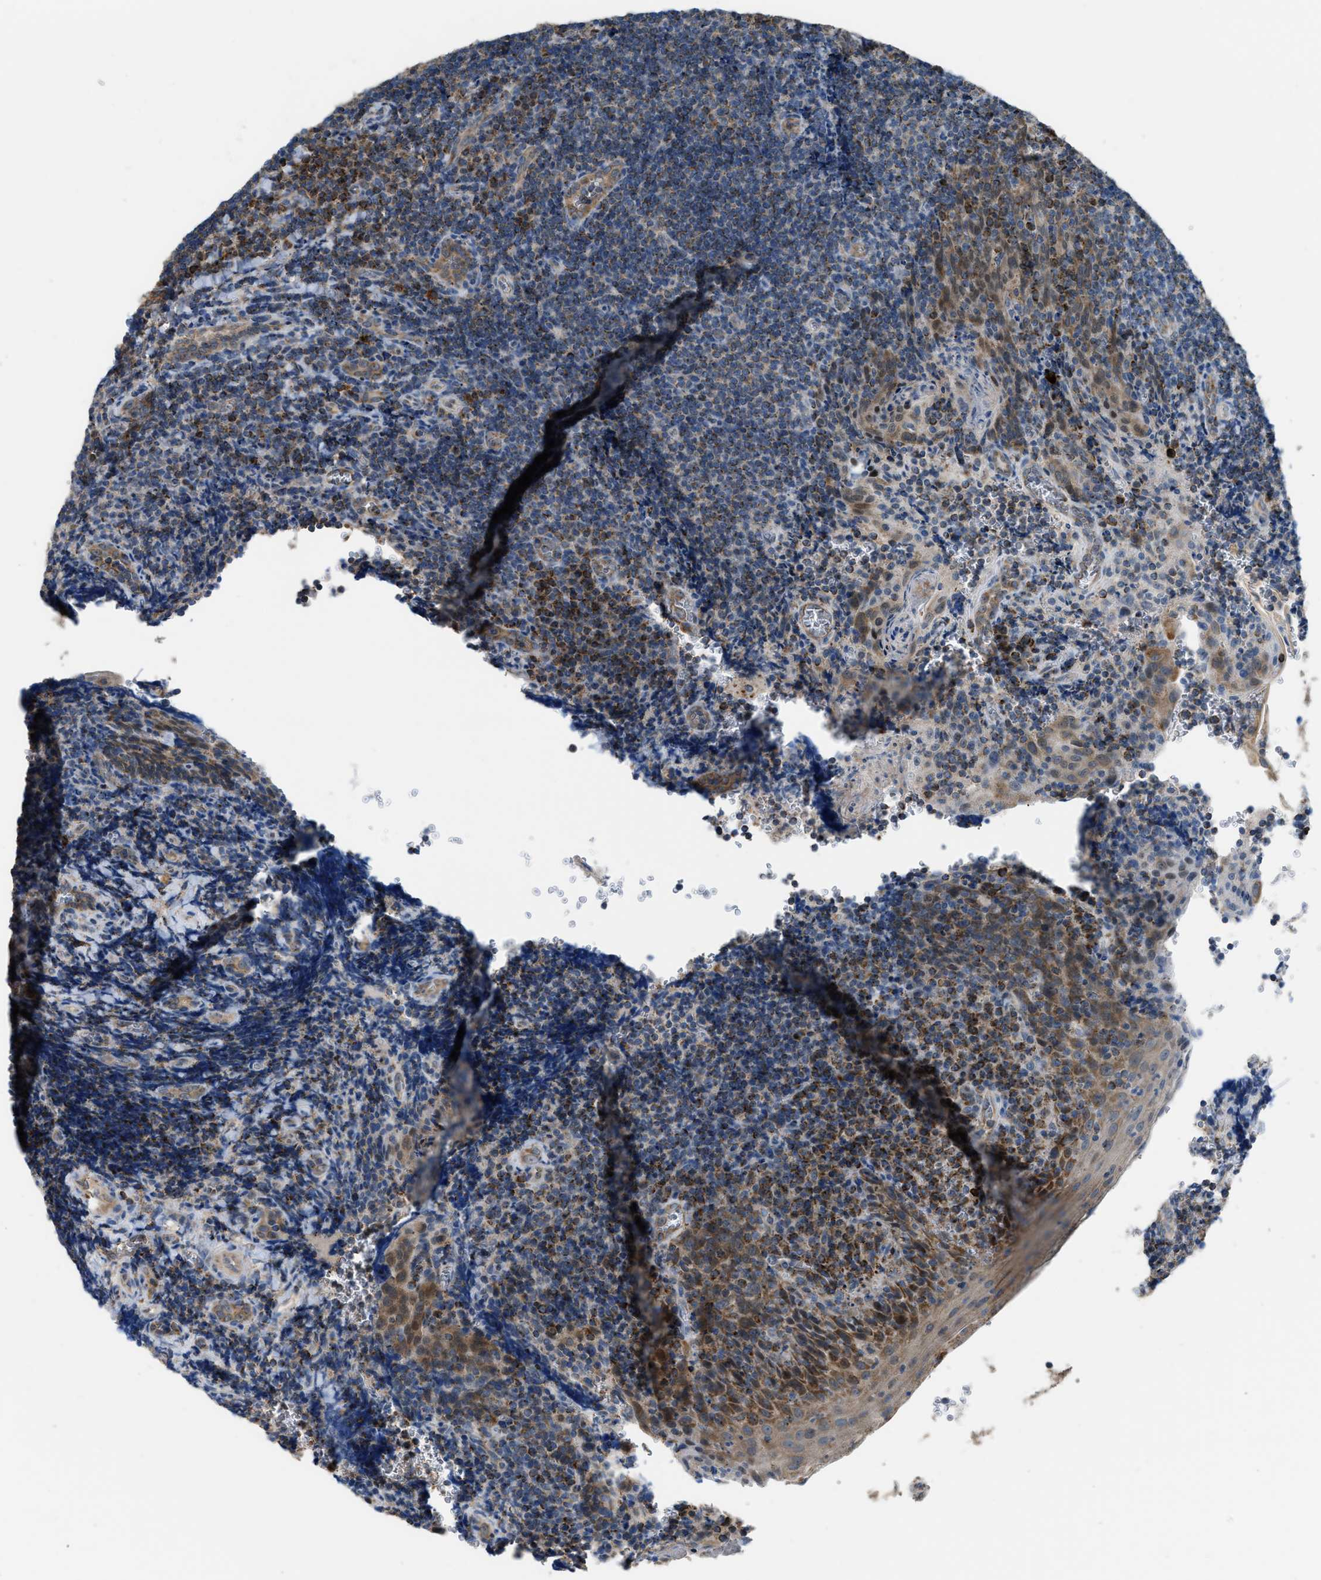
{"staining": {"intensity": "moderate", "quantity": ">75%", "location": "cytoplasmic/membranous"}, "tissue": "tonsil", "cell_type": "Germinal center cells", "image_type": "normal", "snomed": [{"axis": "morphology", "description": "Normal tissue, NOS"}, {"axis": "morphology", "description": "Inflammation, NOS"}, {"axis": "topography", "description": "Tonsil"}], "caption": "Unremarkable tonsil shows moderate cytoplasmic/membranous expression in approximately >75% of germinal center cells, visualized by immunohistochemistry. The staining was performed using DAB (3,3'-diaminobenzidine) to visualize the protein expression in brown, while the nuclei were stained in blue with hematoxylin (Magnification: 20x).", "gene": "ETFB", "patient": {"sex": "female", "age": 31}}